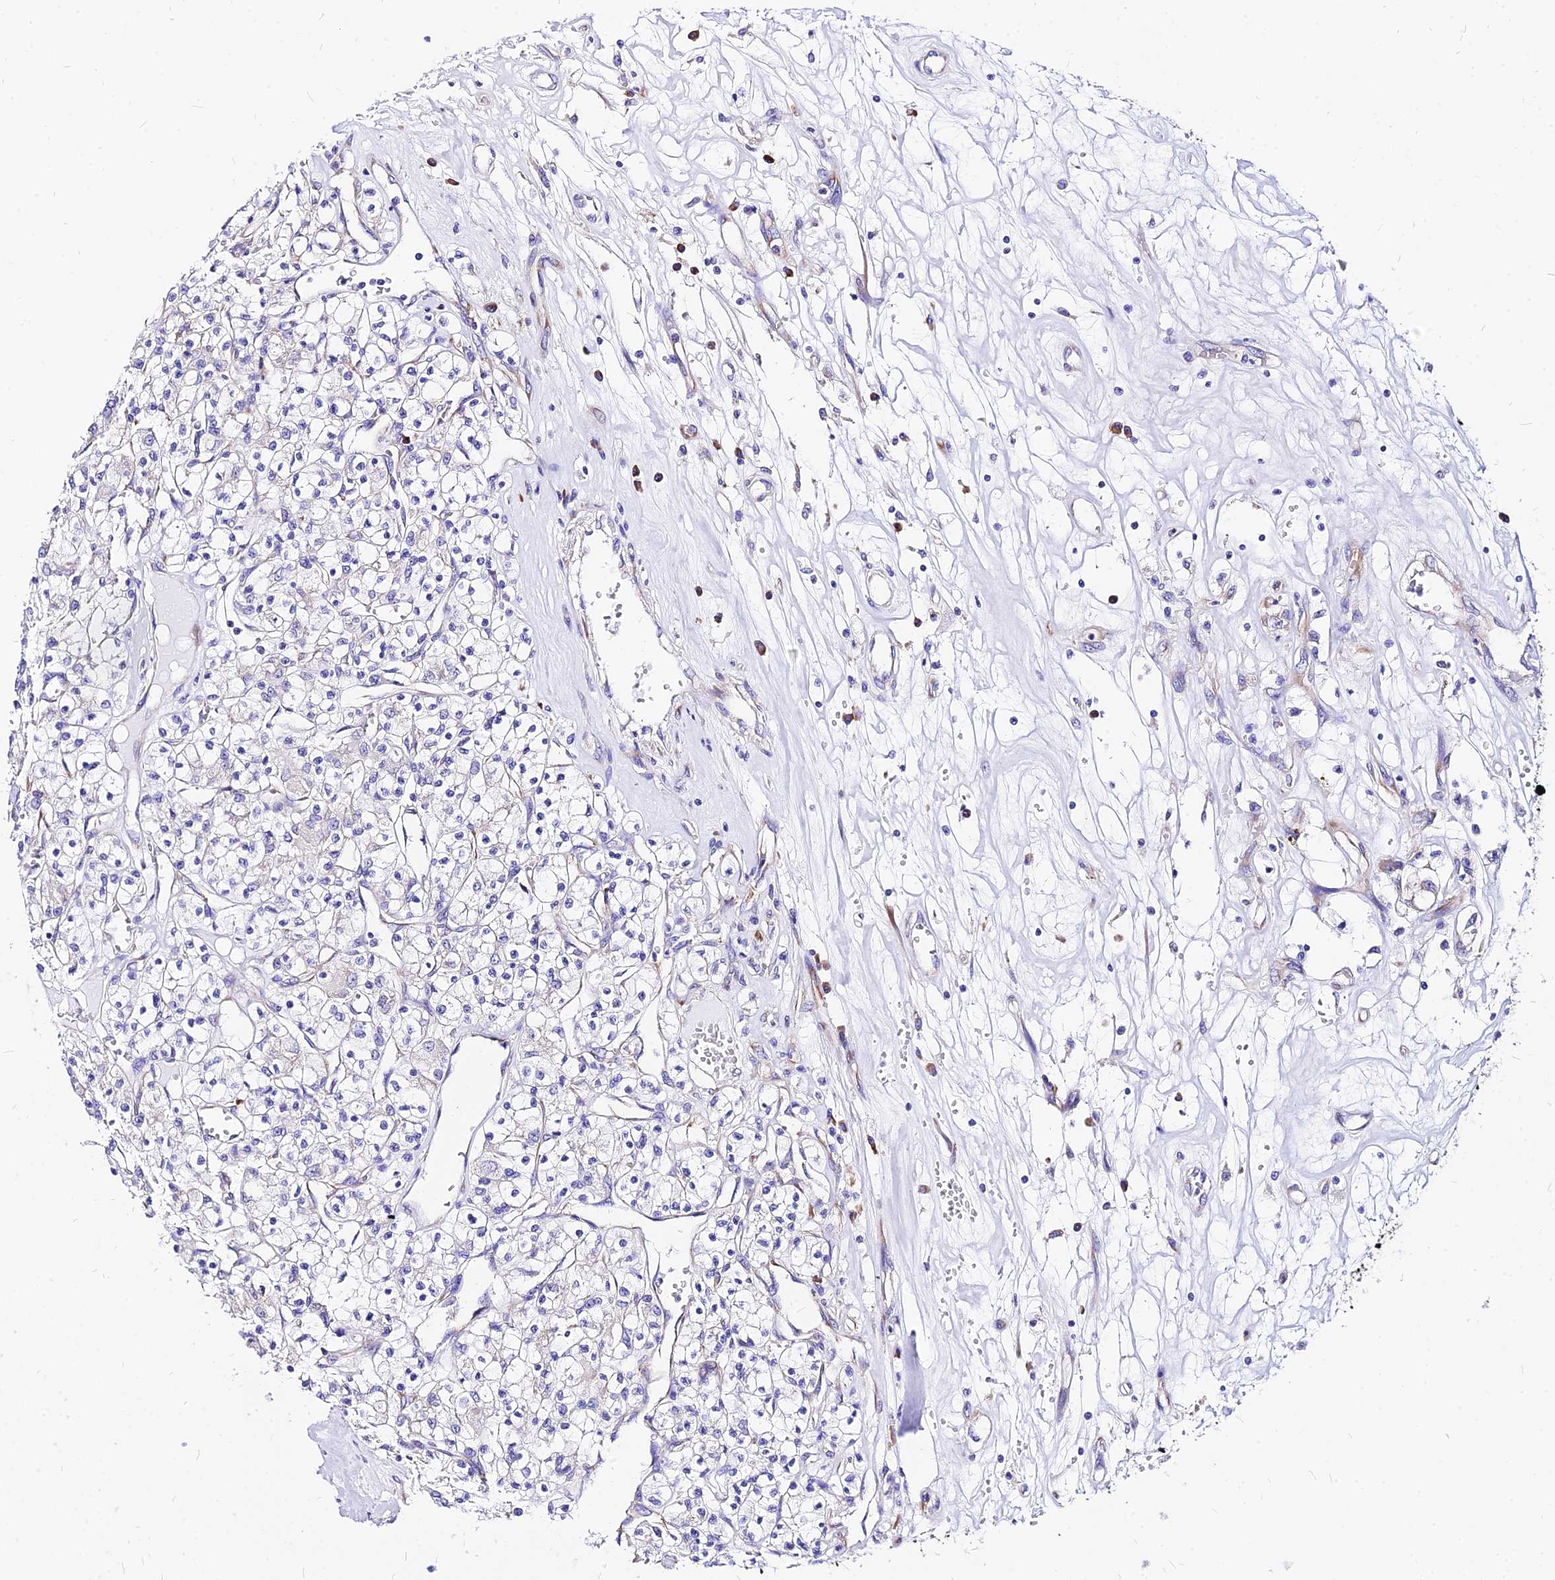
{"staining": {"intensity": "negative", "quantity": "none", "location": "none"}, "tissue": "renal cancer", "cell_type": "Tumor cells", "image_type": "cancer", "snomed": [{"axis": "morphology", "description": "Adenocarcinoma, NOS"}, {"axis": "topography", "description": "Kidney"}], "caption": "This is an immunohistochemistry micrograph of human renal cancer (adenocarcinoma). There is no staining in tumor cells.", "gene": "RPL19", "patient": {"sex": "female", "age": 59}}